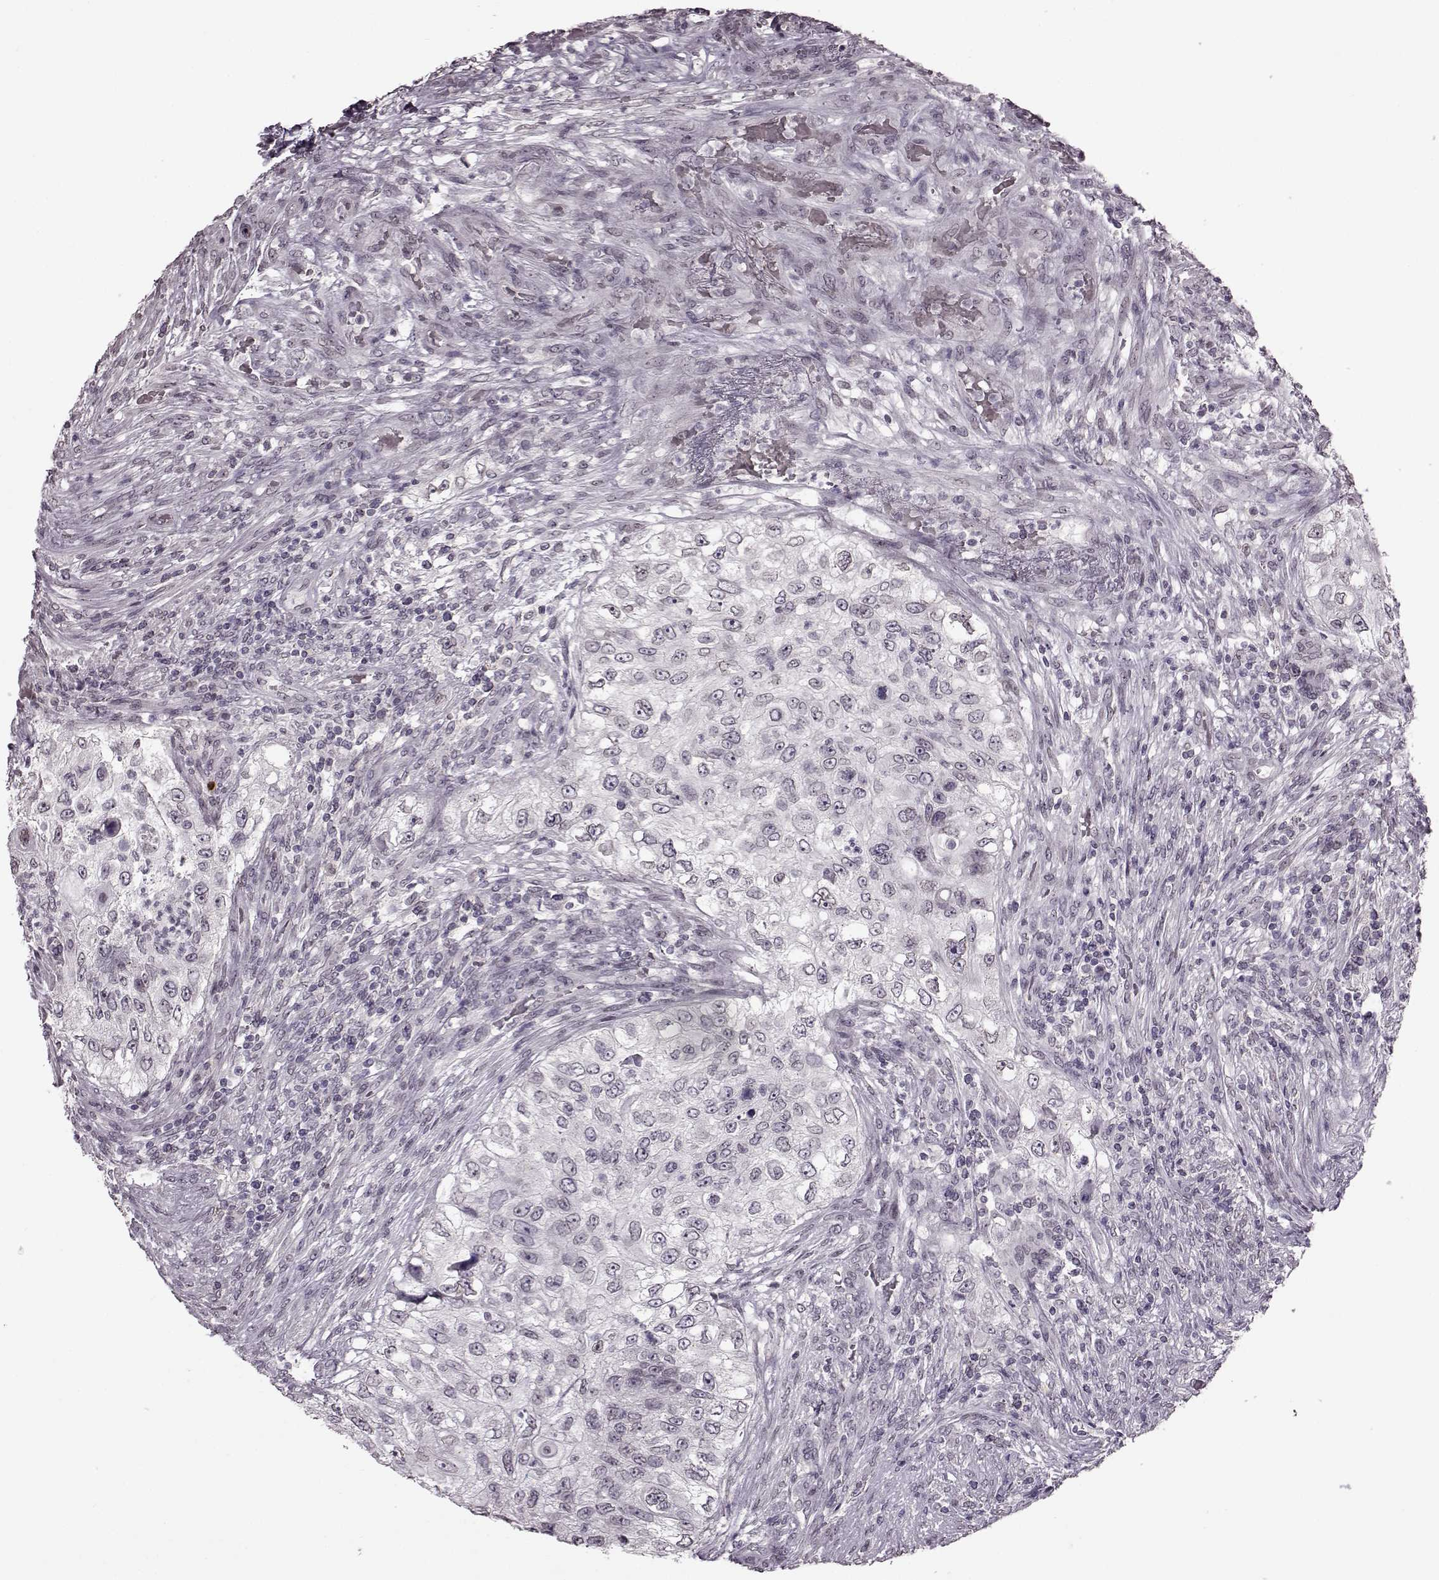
{"staining": {"intensity": "negative", "quantity": "none", "location": "none"}, "tissue": "urothelial cancer", "cell_type": "Tumor cells", "image_type": "cancer", "snomed": [{"axis": "morphology", "description": "Urothelial carcinoma, High grade"}, {"axis": "topography", "description": "Urinary bladder"}], "caption": "High power microscopy micrograph of an immunohistochemistry (IHC) photomicrograph of high-grade urothelial carcinoma, revealing no significant positivity in tumor cells.", "gene": "STX1B", "patient": {"sex": "female", "age": 60}}